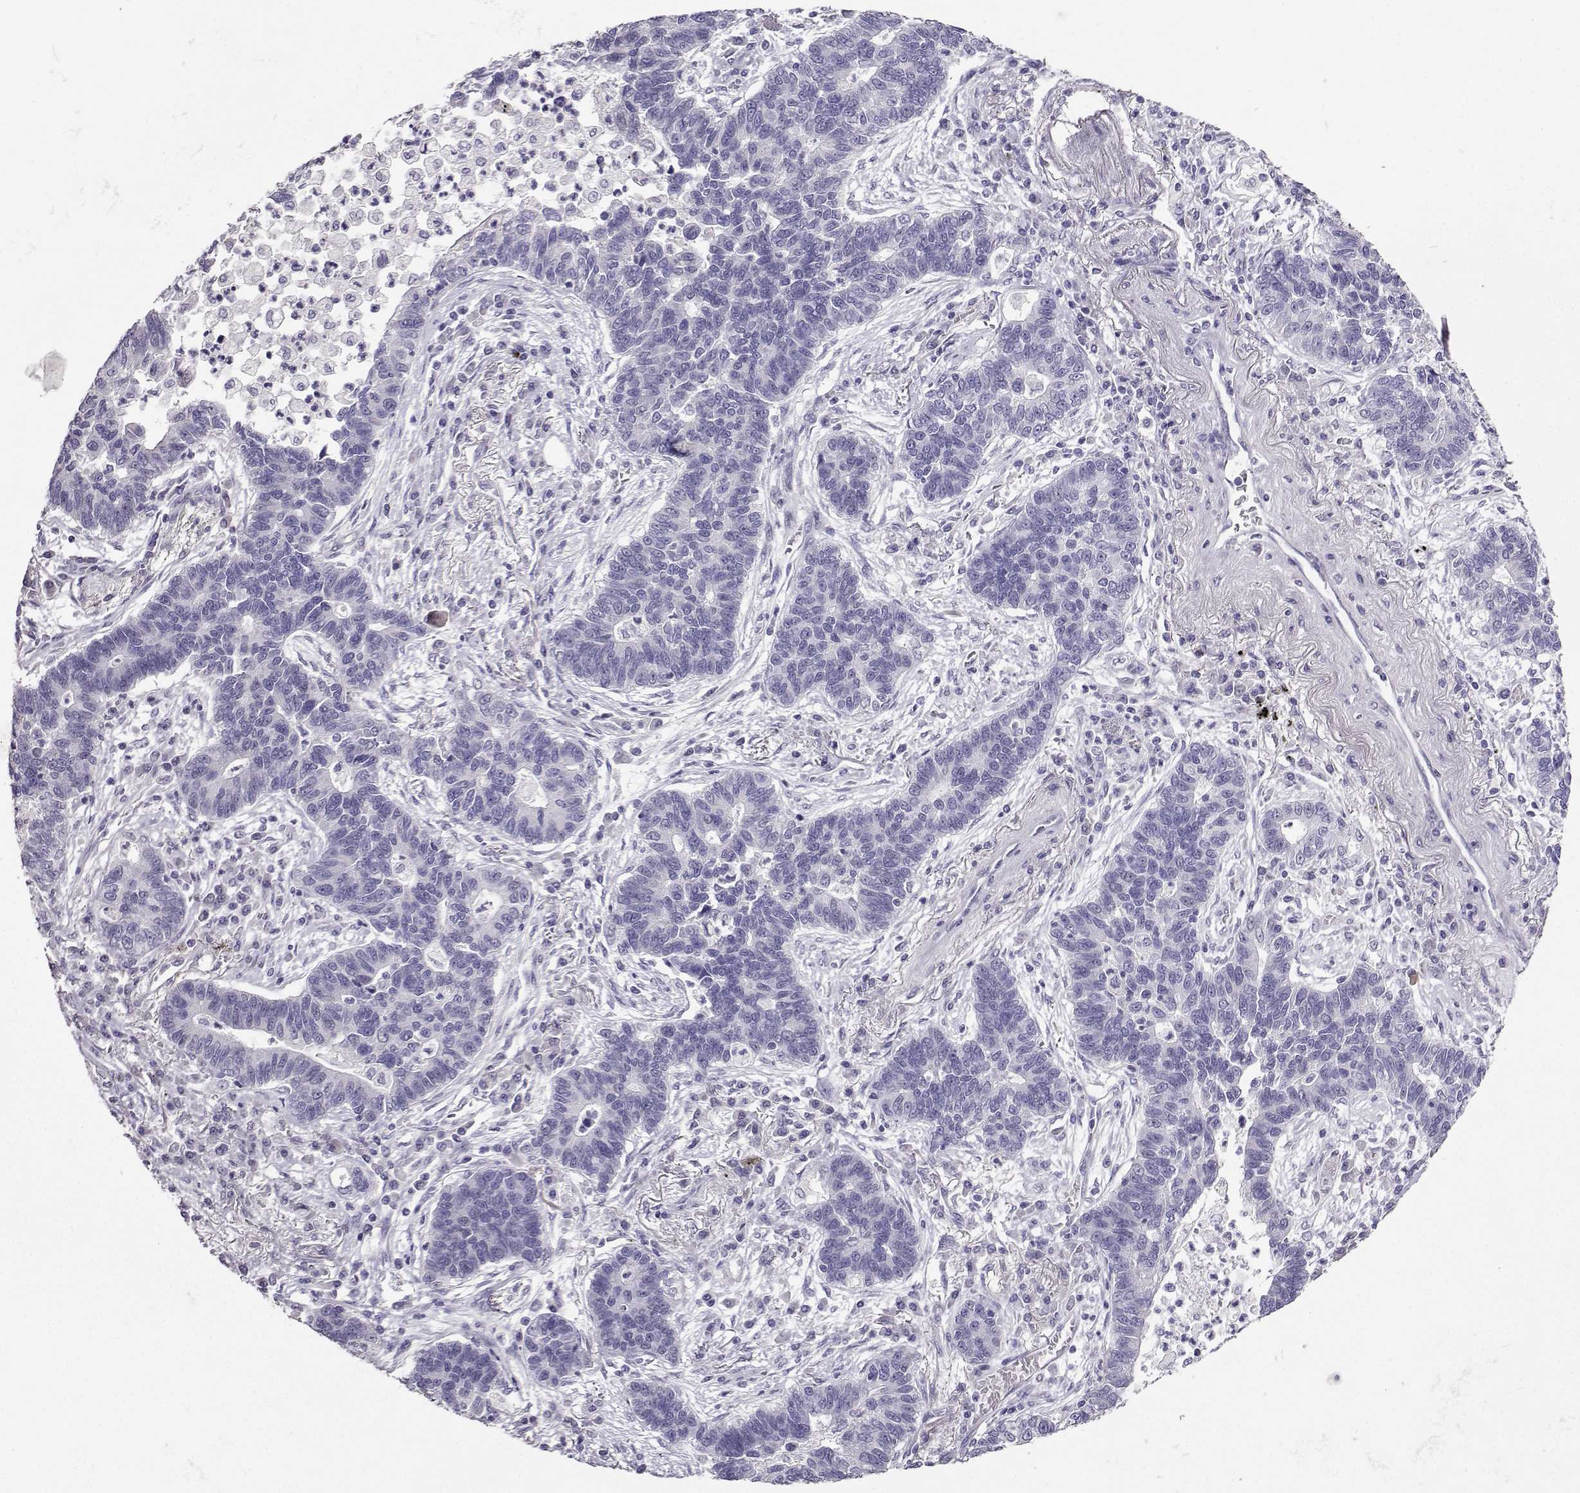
{"staining": {"intensity": "negative", "quantity": "none", "location": "none"}, "tissue": "lung cancer", "cell_type": "Tumor cells", "image_type": "cancer", "snomed": [{"axis": "morphology", "description": "Adenocarcinoma, NOS"}, {"axis": "topography", "description": "Lung"}], "caption": "This micrograph is of adenocarcinoma (lung) stained with IHC to label a protein in brown with the nuclei are counter-stained blue. There is no staining in tumor cells.", "gene": "CARTPT", "patient": {"sex": "female", "age": 57}}